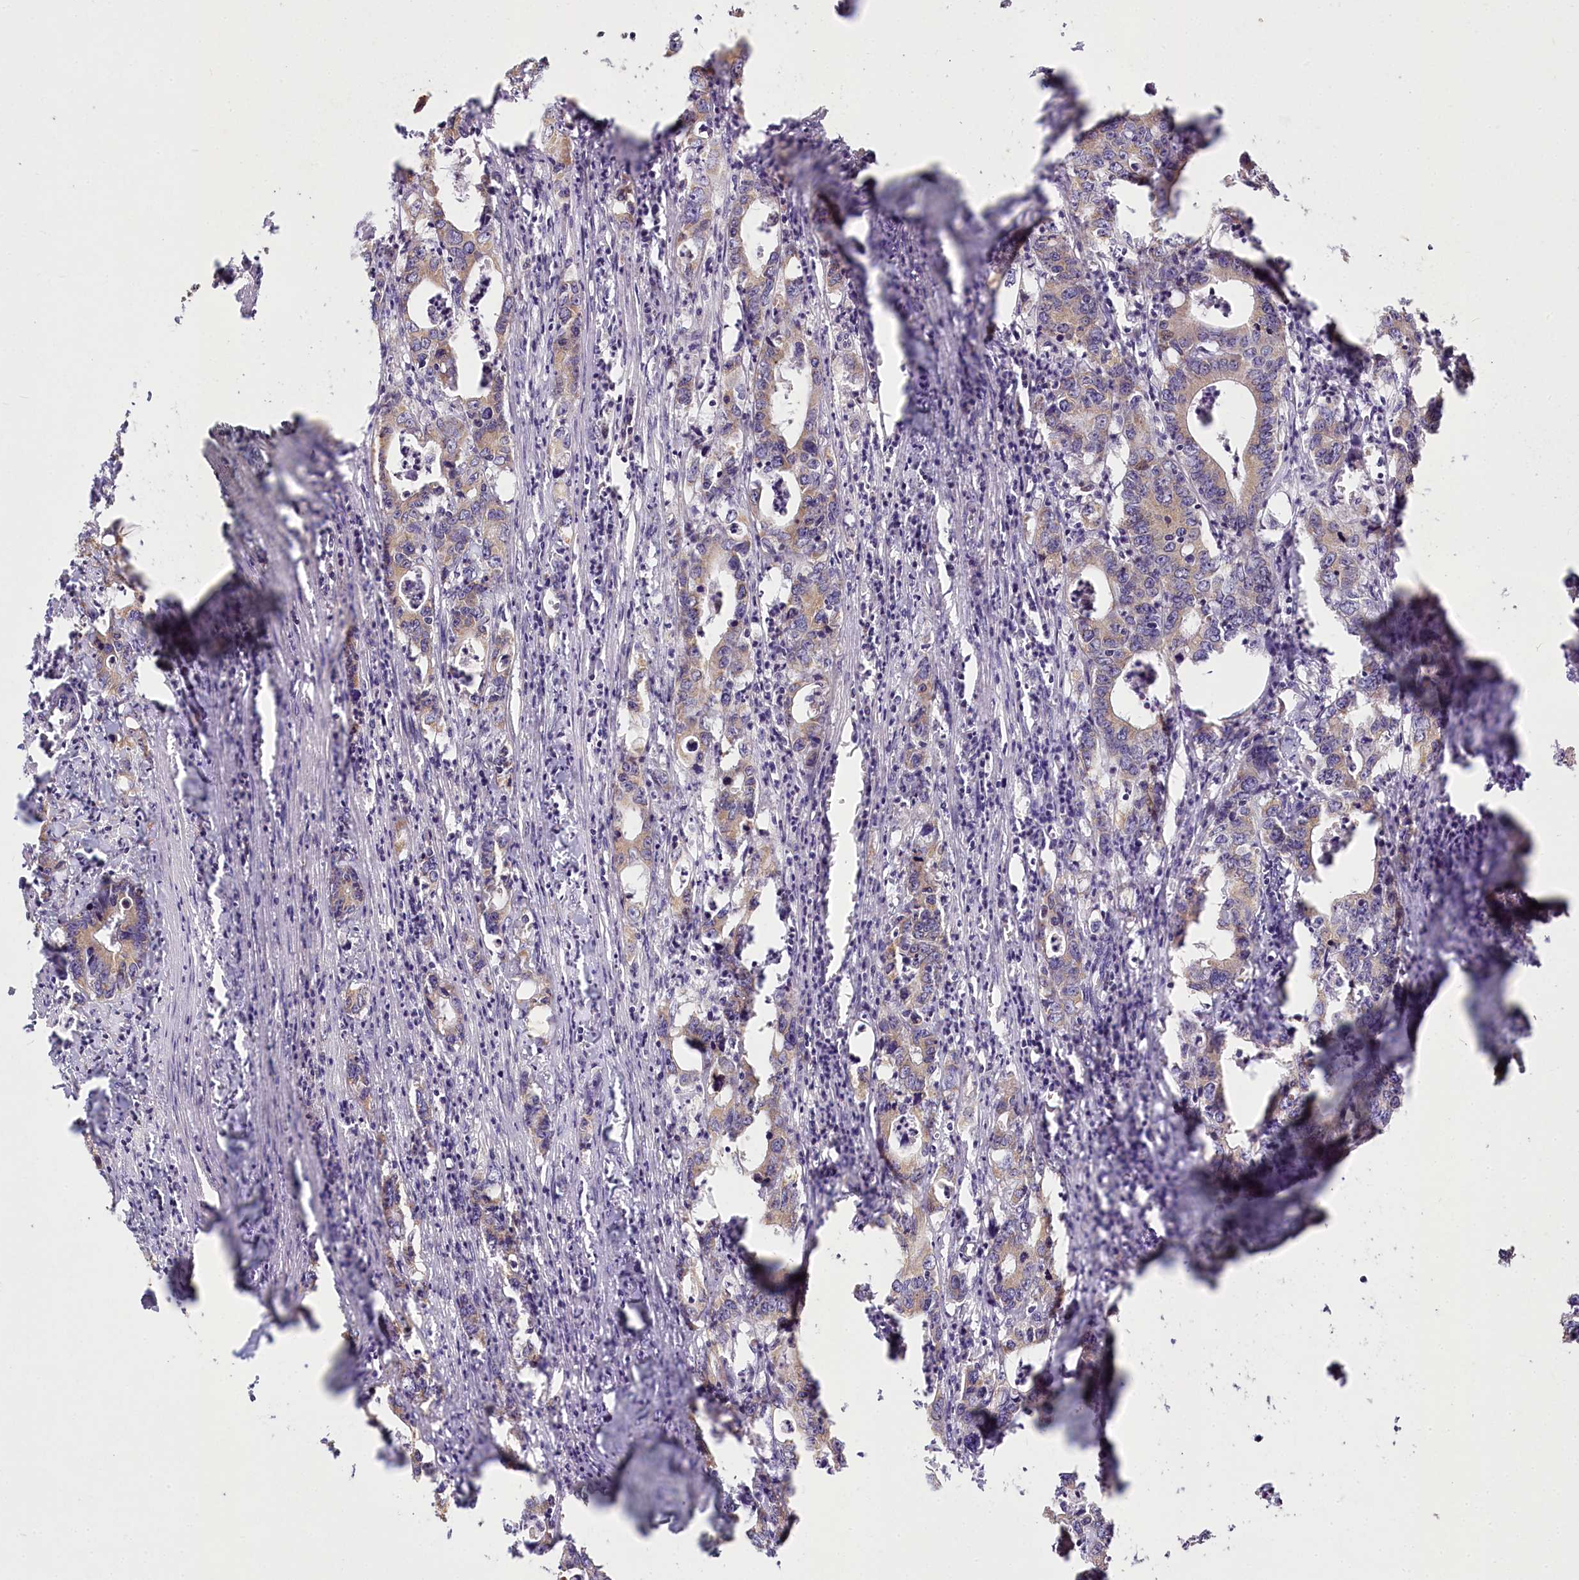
{"staining": {"intensity": "negative", "quantity": "none", "location": "none"}, "tissue": "colorectal cancer", "cell_type": "Tumor cells", "image_type": "cancer", "snomed": [{"axis": "morphology", "description": "Adenocarcinoma, NOS"}, {"axis": "topography", "description": "Colon"}], "caption": "This is a image of immunohistochemistry (IHC) staining of colorectal cancer (adenocarcinoma), which shows no expression in tumor cells.", "gene": "ACOX2", "patient": {"sex": "female", "age": 75}}